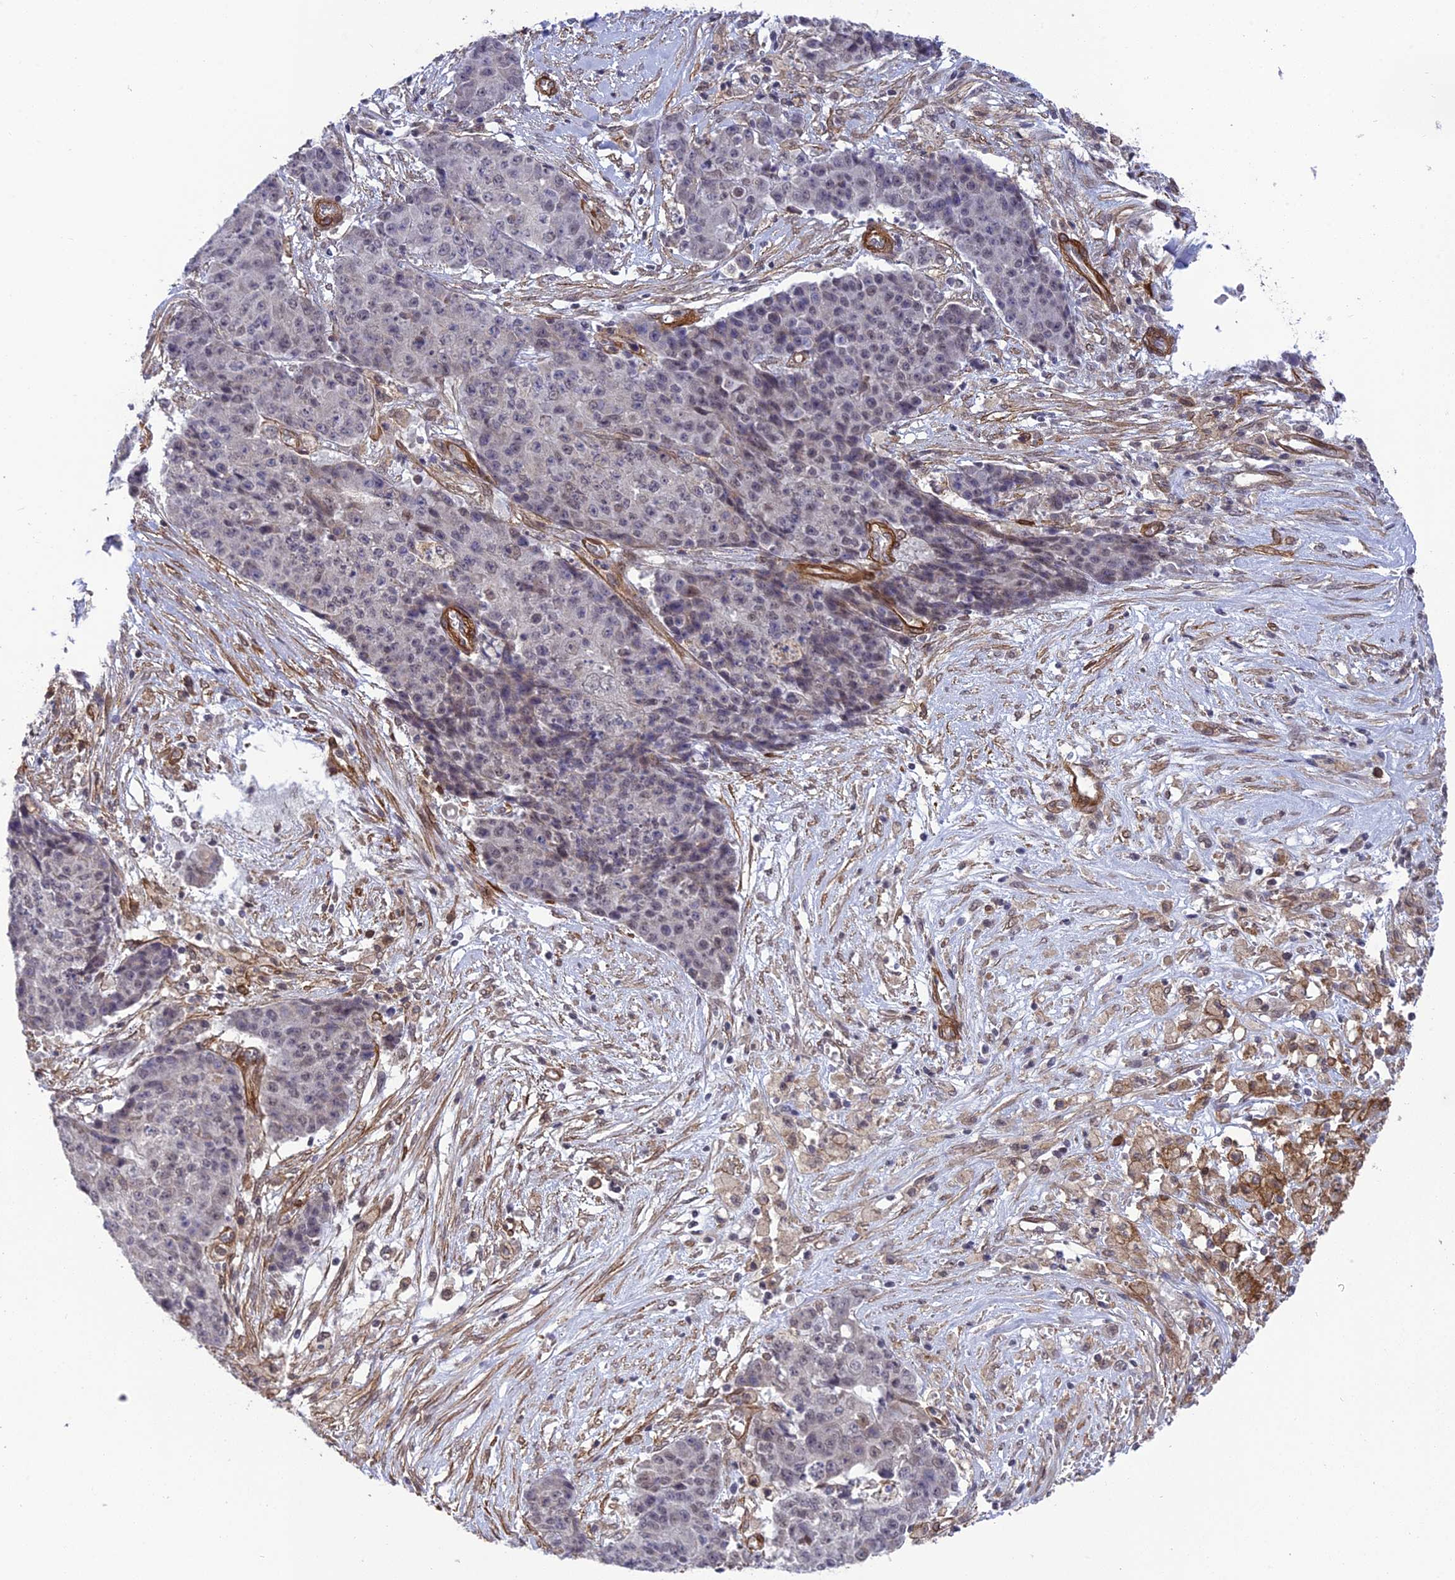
{"staining": {"intensity": "negative", "quantity": "none", "location": "none"}, "tissue": "ovarian cancer", "cell_type": "Tumor cells", "image_type": "cancer", "snomed": [{"axis": "morphology", "description": "Carcinoma, endometroid"}, {"axis": "topography", "description": "Ovary"}], "caption": "The photomicrograph shows no staining of tumor cells in ovarian endometroid carcinoma. (Stains: DAB (3,3'-diaminobenzidine) immunohistochemistry with hematoxylin counter stain, Microscopy: brightfield microscopy at high magnification).", "gene": "TNS1", "patient": {"sex": "female", "age": 42}}